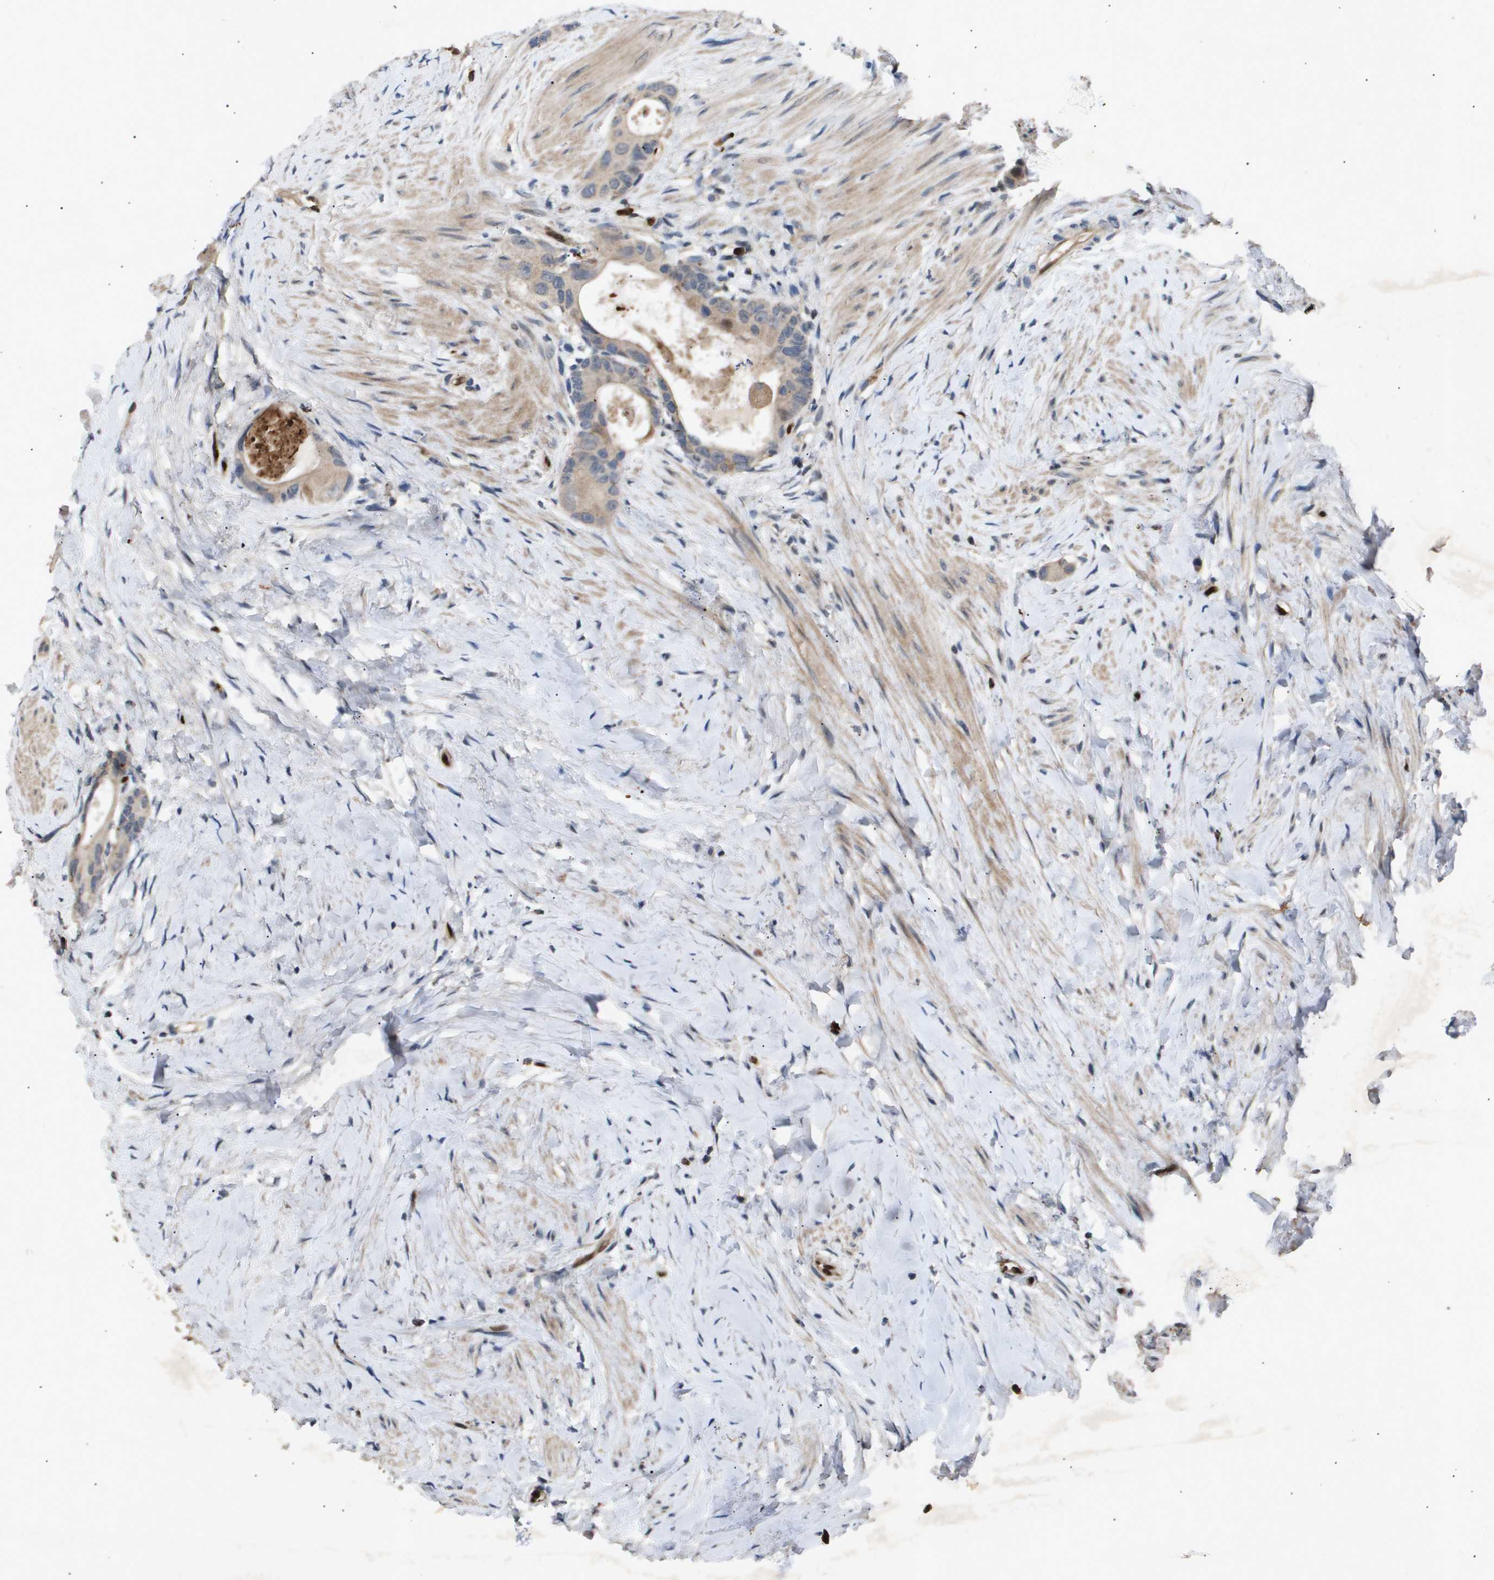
{"staining": {"intensity": "weak", "quantity": "<25%", "location": "cytoplasmic/membranous"}, "tissue": "colorectal cancer", "cell_type": "Tumor cells", "image_type": "cancer", "snomed": [{"axis": "morphology", "description": "Adenocarcinoma, NOS"}, {"axis": "topography", "description": "Rectum"}], "caption": "Immunohistochemical staining of human colorectal adenocarcinoma demonstrates no significant expression in tumor cells.", "gene": "ERG", "patient": {"sex": "male", "age": 51}}